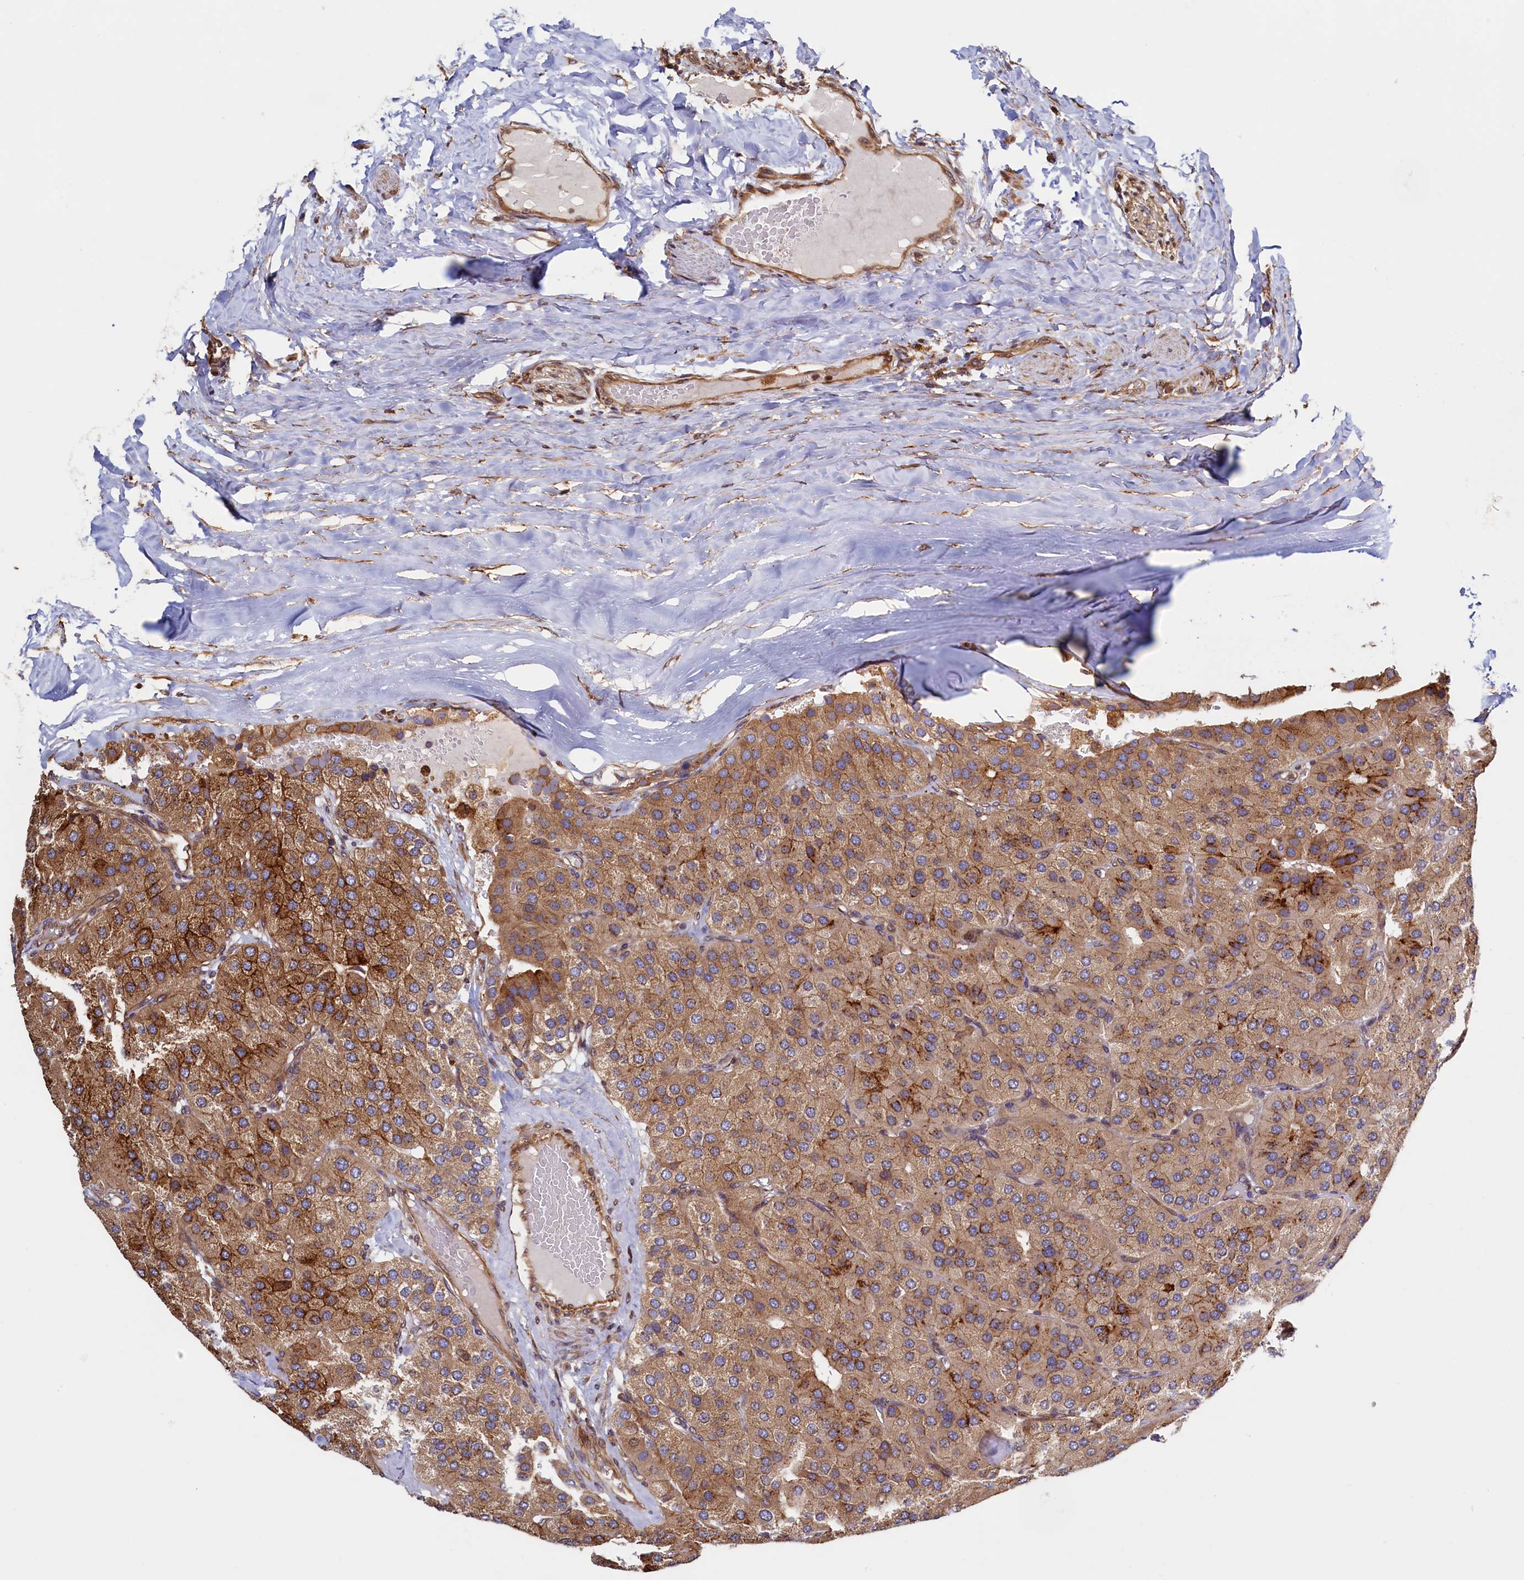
{"staining": {"intensity": "moderate", "quantity": ">75%", "location": "cytoplasmic/membranous"}, "tissue": "parathyroid gland", "cell_type": "Glandular cells", "image_type": "normal", "snomed": [{"axis": "morphology", "description": "Normal tissue, NOS"}, {"axis": "morphology", "description": "Adenoma, NOS"}, {"axis": "topography", "description": "Parathyroid gland"}], "caption": "Parathyroid gland stained for a protein (brown) exhibits moderate cytoplasmic/membranous positive positivity in approximately >75% of glandular cells.", "gene": "ATXN2L", "patient": {"sex": "female", "age": 86}}